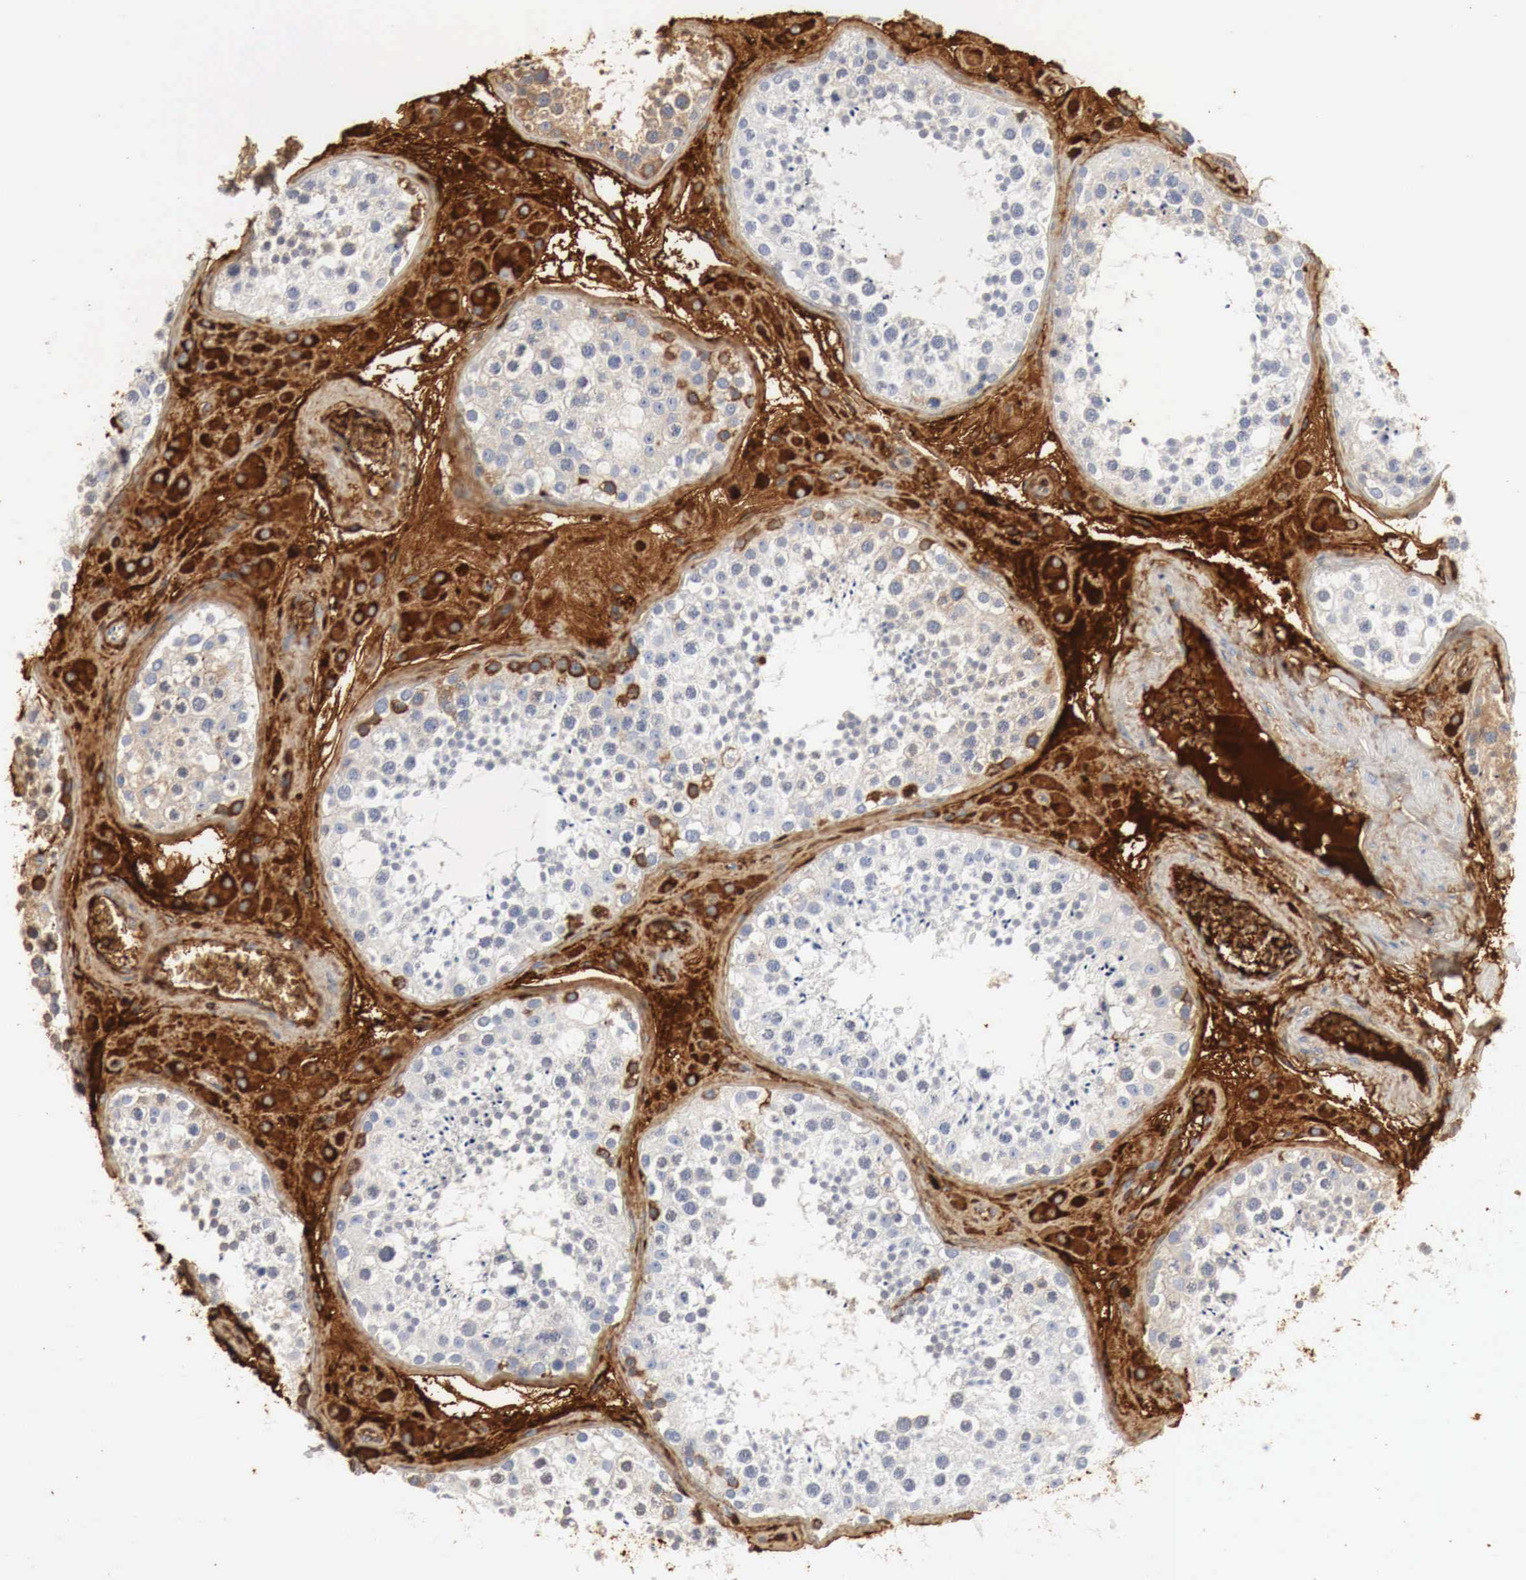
{"staining": {"intensity": "strong", "quantity": "25%-75%", "location": "cytoplasmic/membranous"}, "tissue": "testis", "cell_type": "Cells in seminiferous ducts", "image_type": "normal", "snomed": [{"axis": "morphology", "description": "Normal tissue, NOS"}, {"axis": "topography", "description": "Testis"}], "caption": "About 25%-75% of cells in seminiferous ducts in unremarkable human testis exhibit strong cytoplasmic/membranous protein expression as visualized by brown immunohistochemical staining.", "gene": "IGLC3", "patient": {"sex": "male", "age": 38}}